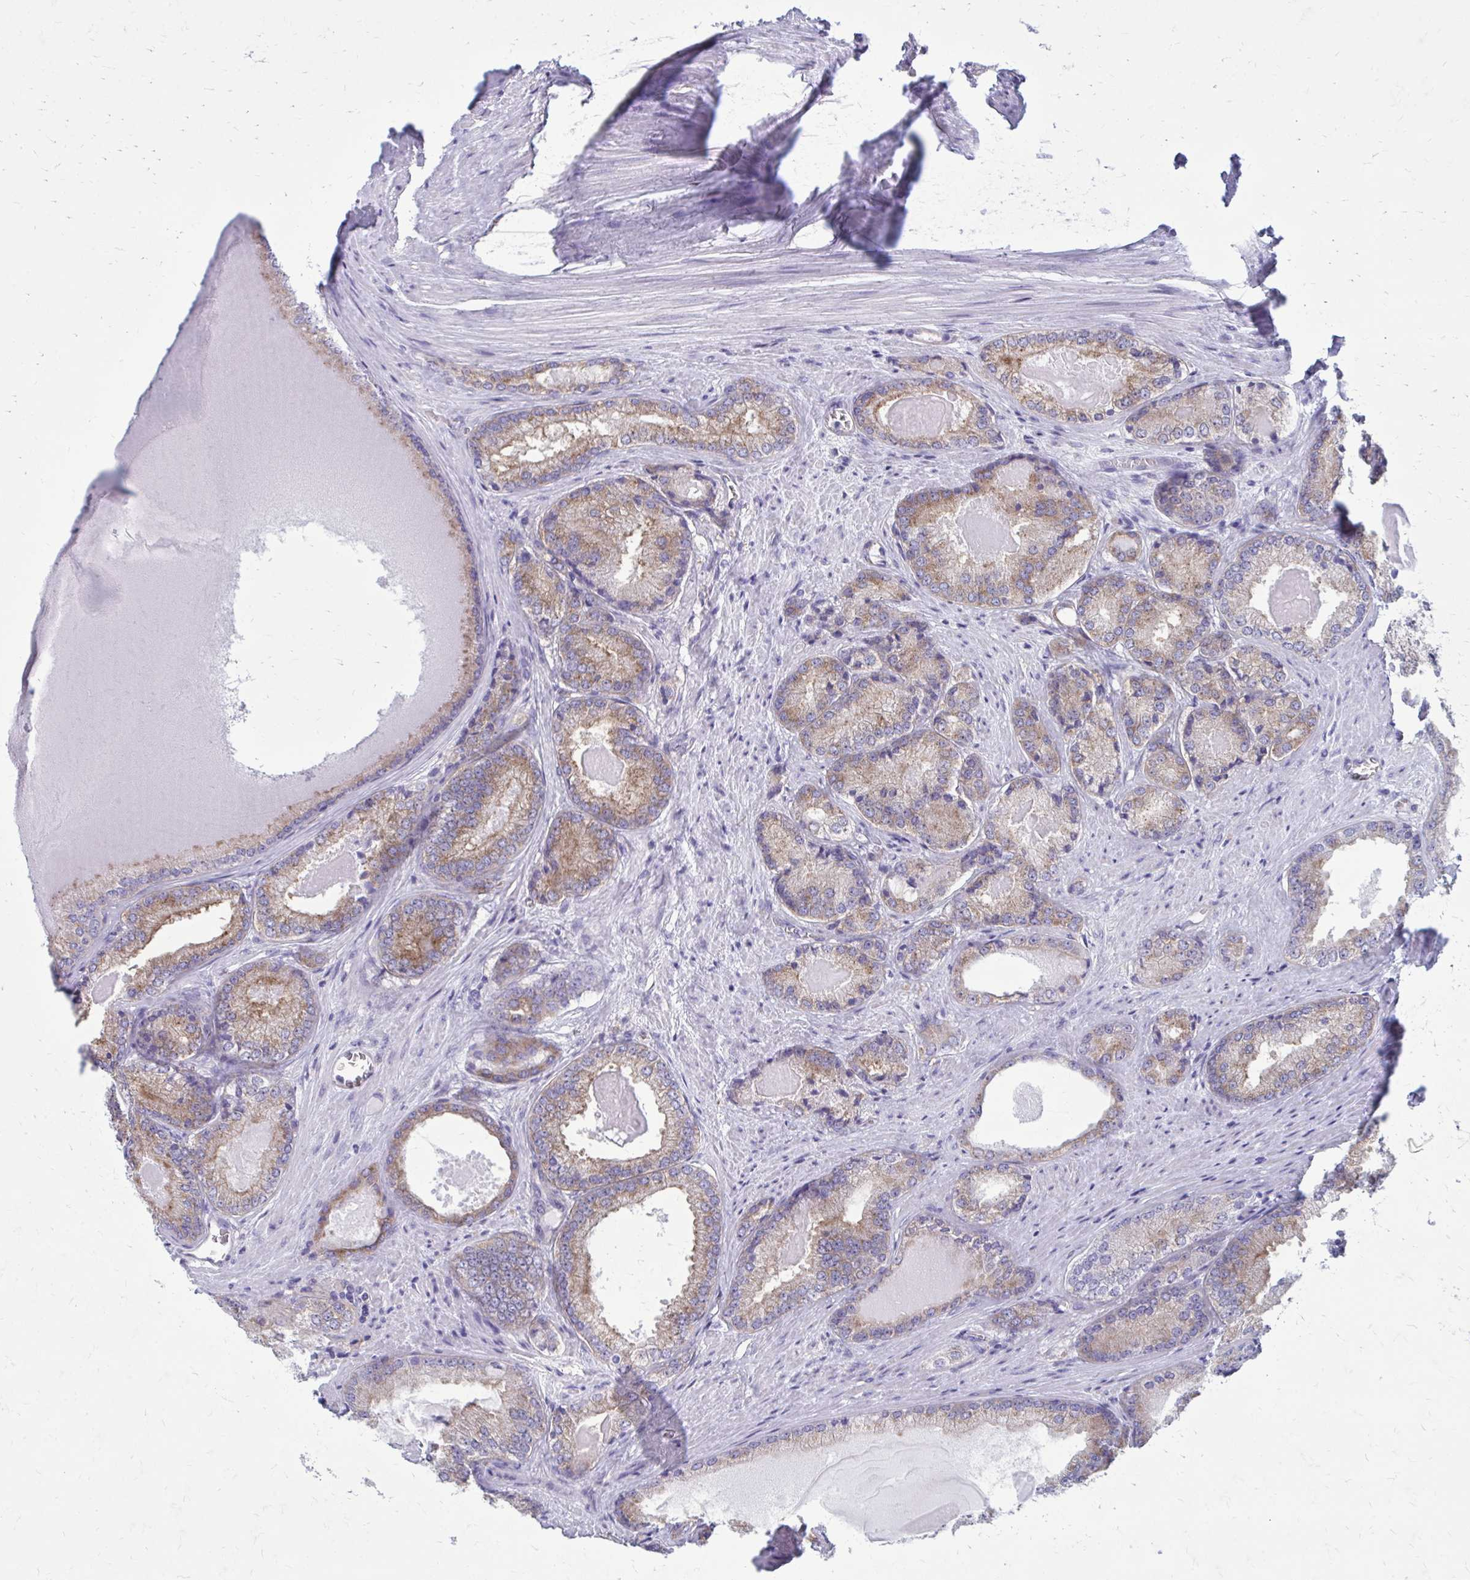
{"staining": {"intensity": "weak", "quantity": "25%-75%", "location": "cytoplasmic/membranous"}, "tissue": "prostate cancer", "cell_type": "Tumor cells", "image_type": "cancer", "snomed": [{"axis": "morphology", "description": "Adenocarcinoma, NOS"}, {"axis": "morphology", "description": "Adenocarcinoma, Low grade"}, {"axis": "topography", "description": "Prostate"}], "caption": "Immunohistochemical staining of adenocarcinoma (low-grade) (prostate) reveals low levels of weak cytoplasmic/membranous protein expression in approximately 25%-75% of tumor cells.", "gene": "CLTA", "patient": {"sex": "male", "age": 68}}